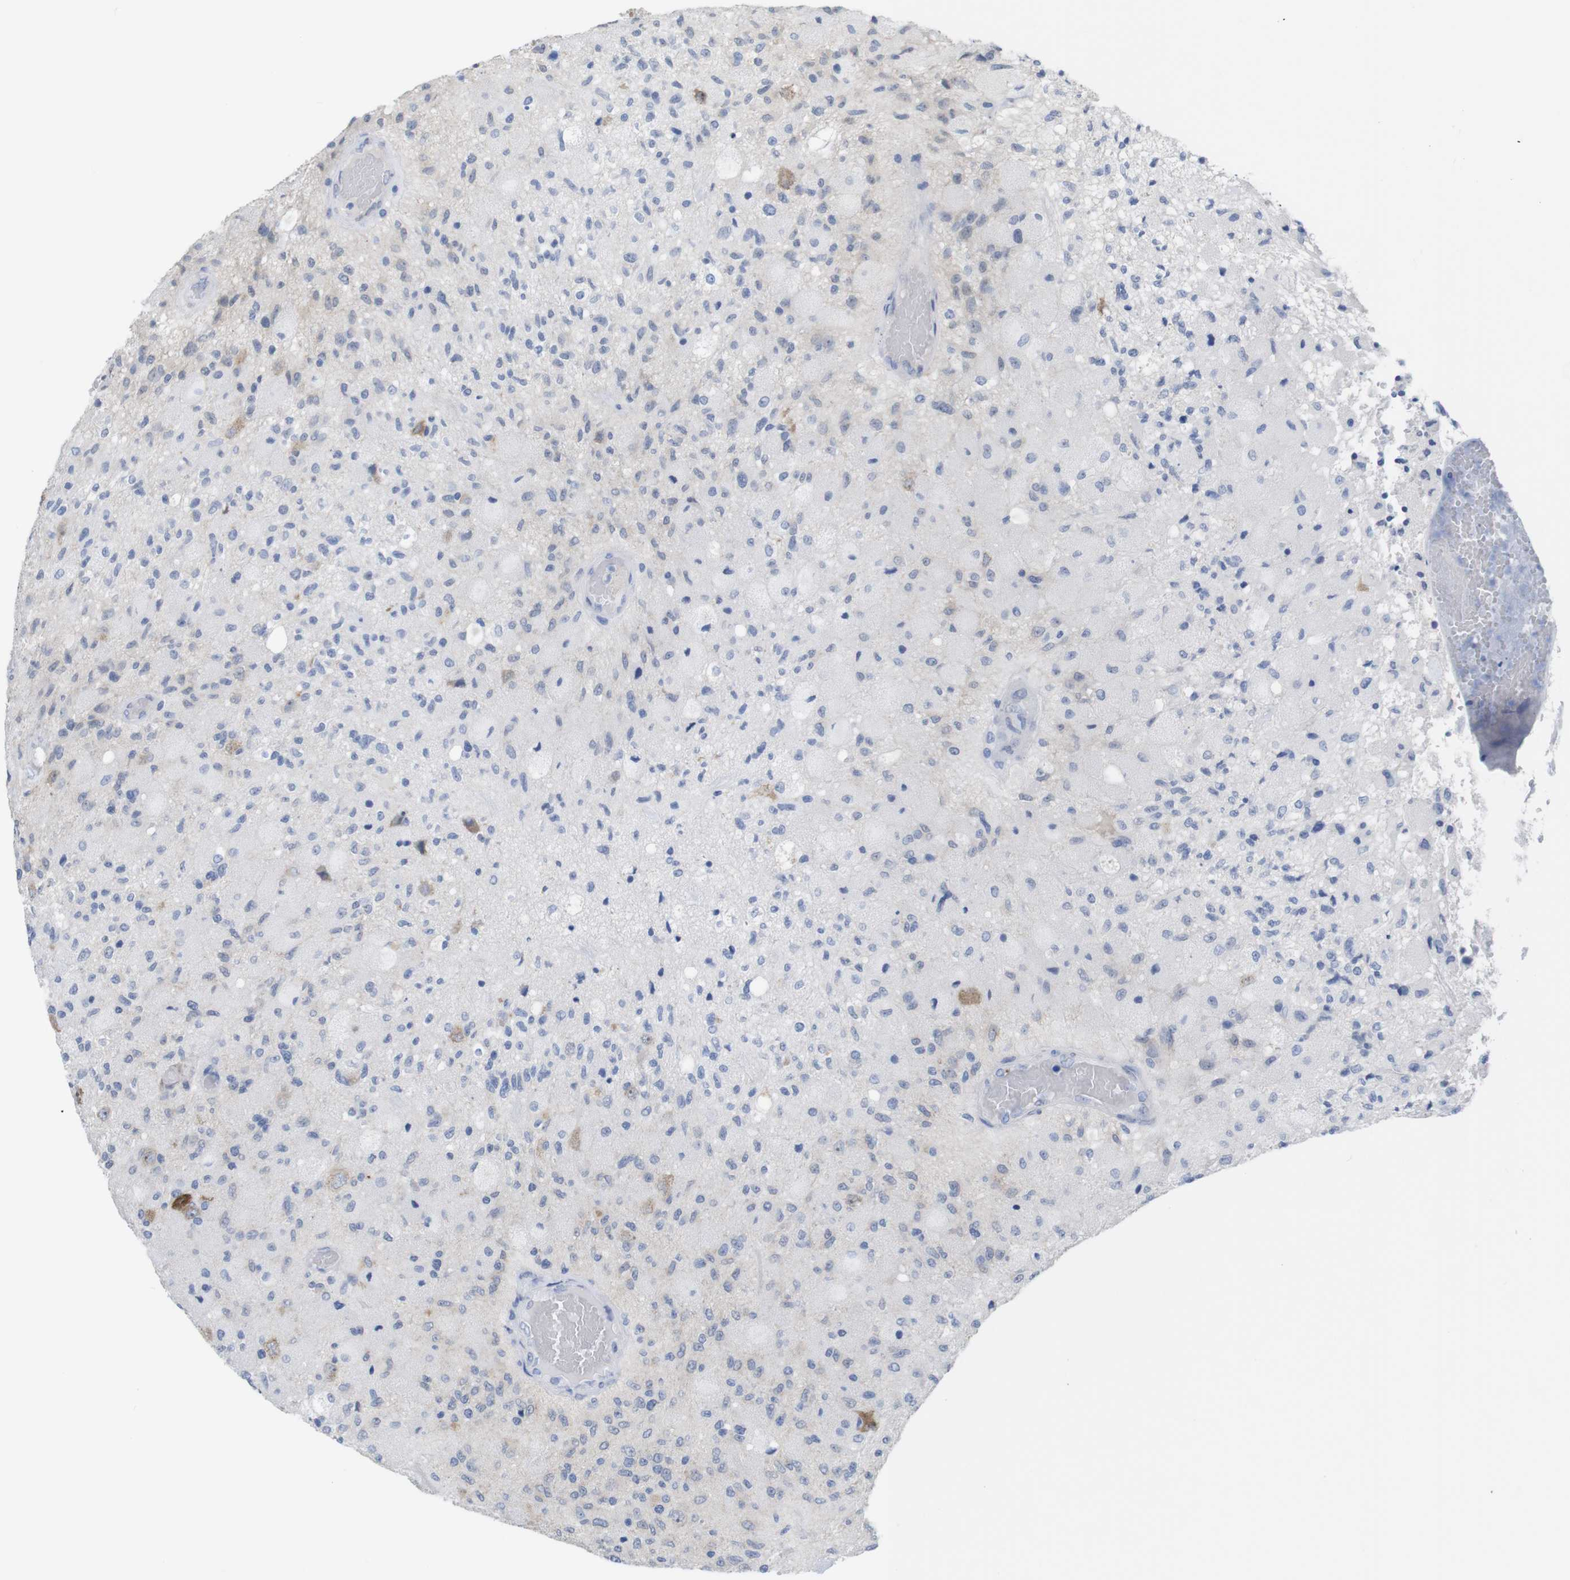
{"staining": {"intensity": "negative", "quantity": "none", "location": "none"}, "tissue": "glioma", "cell_type": "Tumor cells", "image_type": "cancer", "snomed": [{"axis": "morphology", "description": "Normal tissue, NOS"}, {"axis": "morphology", "description": "Glioma, malignant, High grade"}, {"axis": "topography", "description": "Cerebral cortex"}], "caption": "This image is of glioma stained with immunohistochemistry to label a protein in brown with the nuclei are counter-stained blue. There is no expression in tumor cells.", "gene": "PNMA1", "patient": {"sex": "male", "age": 77}}